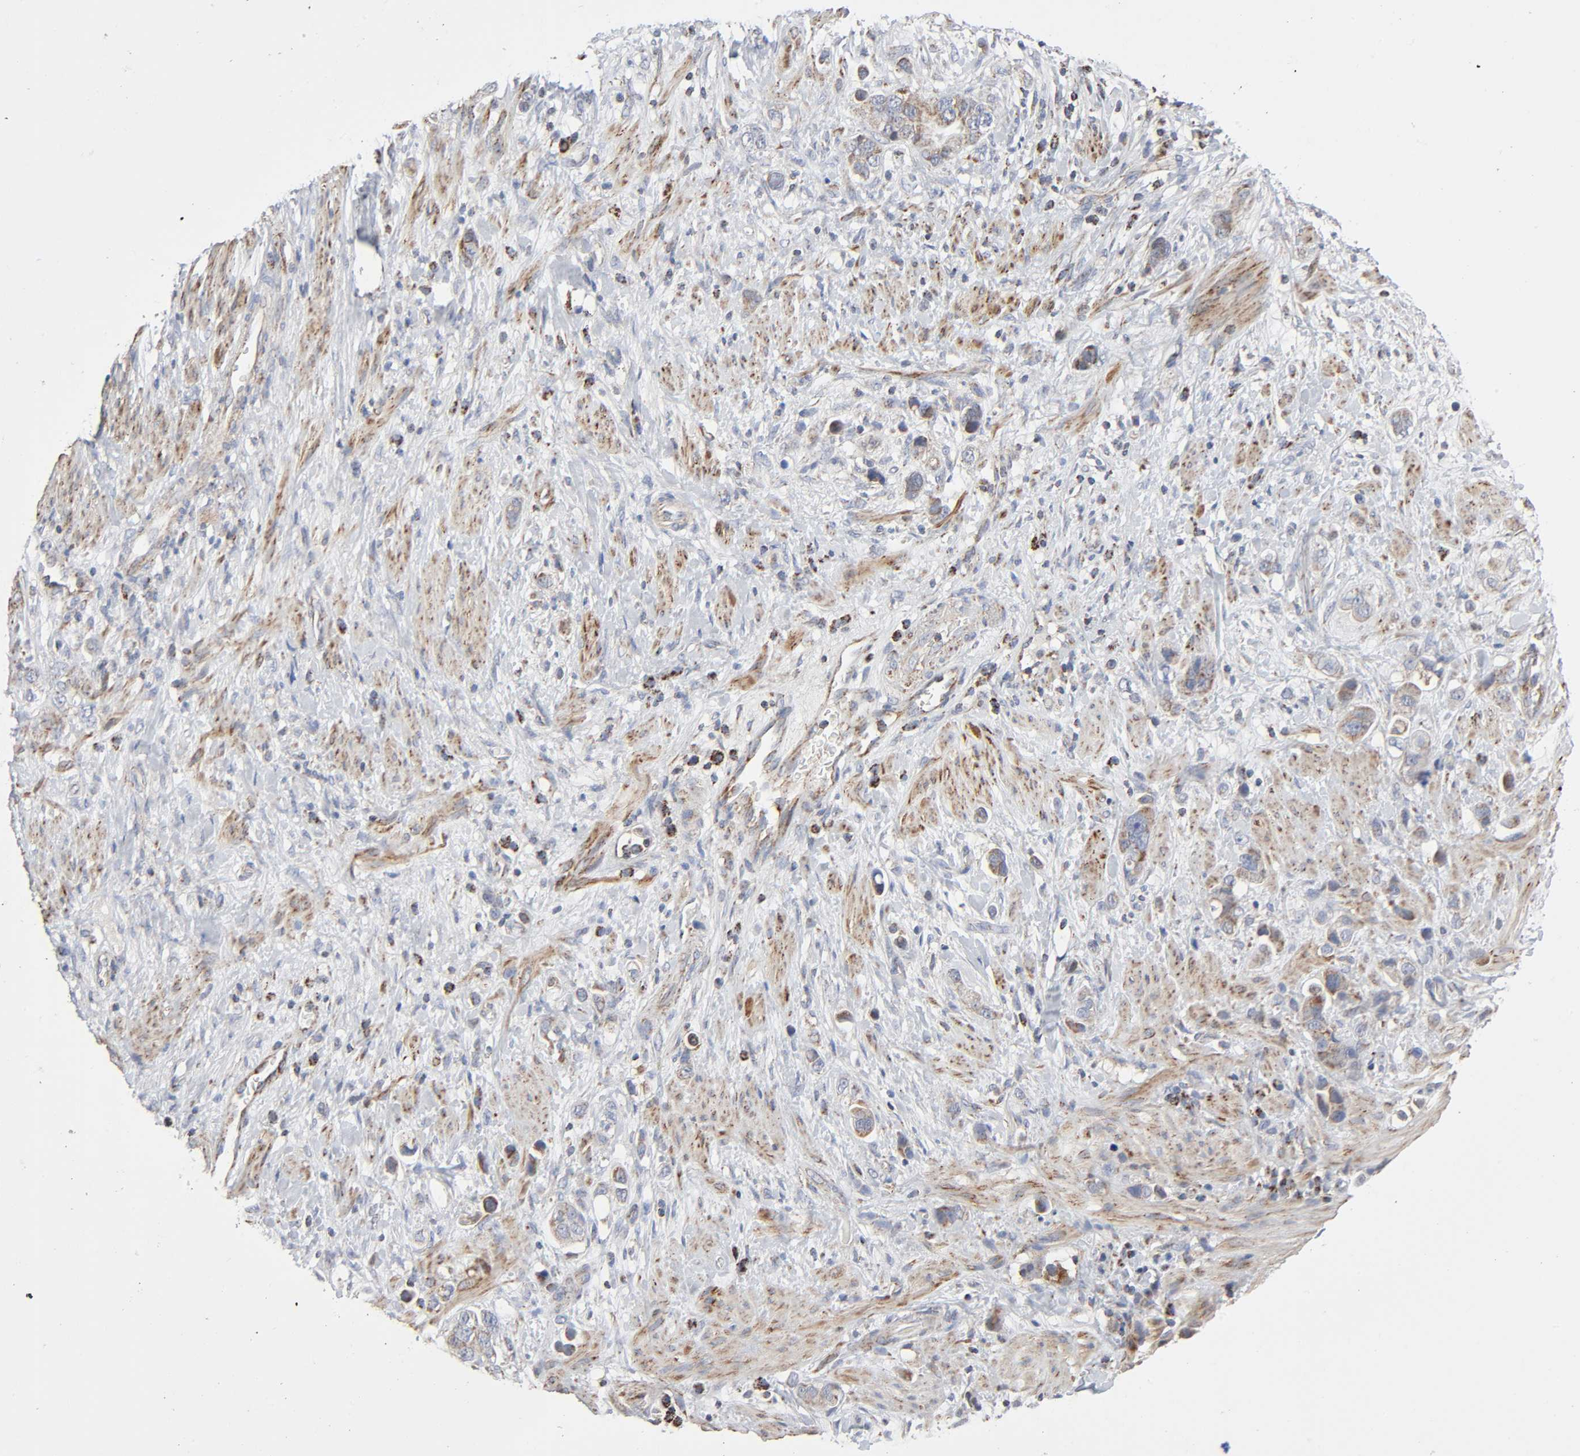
{"staining": {"intensity": "moderate", "quantity": ">75%", "location": "cytoplasmic/membranous"}, "tissue": "stomach cancer", "cell_type": "Tumor cells", "image_type": "cancer", "snomed": [{"axis": "morphology", "description": "Adenocarcinoma, NOS"}, {"axis": "topography", "description": "Stomach, lower"}], "caption": "A brown stain highlights moderate cytoplasmic/membranous expression of a protein in human stomach cancer tumor cells. (Stains: DAB in brown, nuclei in blue, Microscopy: brightfield microscopy at high magnification).", "gene": "SYT16", "patient": {"sex": "female", "age": 93}}